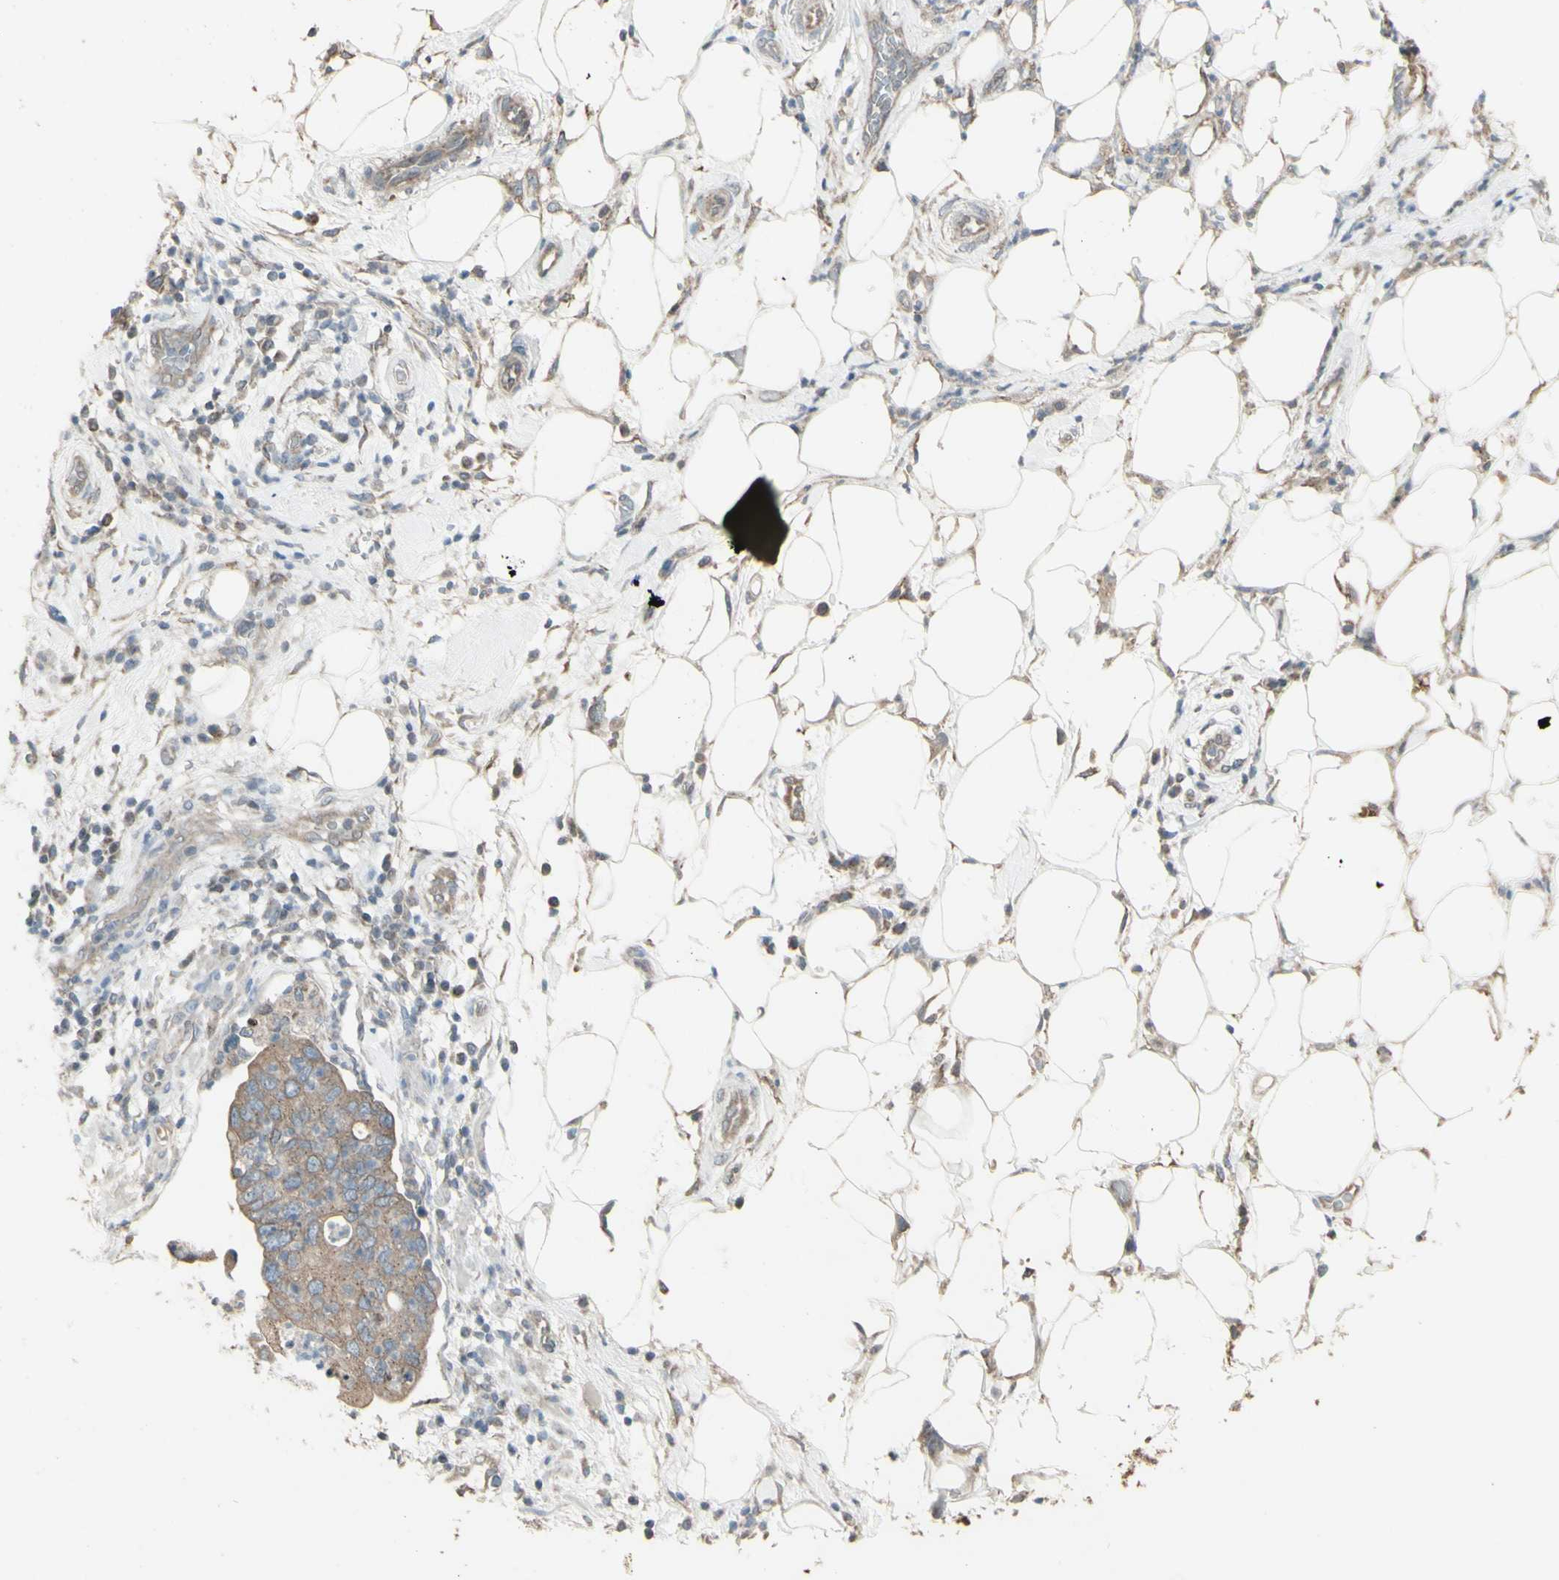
{"staining": {"intensity": "moderate", "quantity": ">75%", "location": "cytoplasmic/membranous"}, "tissue": "pancreatic cancer", "cell_type": "Tumor cells", "image_type": "cancer", "snomed": [{"axis": "morphology", "description": "Adenocarcinoma, NOS"}, {"axis": "topography", "description": "Pancreas"}], "caption": "Moderate cytoplasmic/membranous protein staining is appreciated in approximately >75% of tumor cells in pancreatic adenocarcinoma. Using DAB (3,3'-diaminobenzidine) (brown) and hematoxylin (blue) stains, captured at high magnification using brightfield microscopy.", "gene": "FXYD3", "patient": {"sex": "female", "age": 71}}